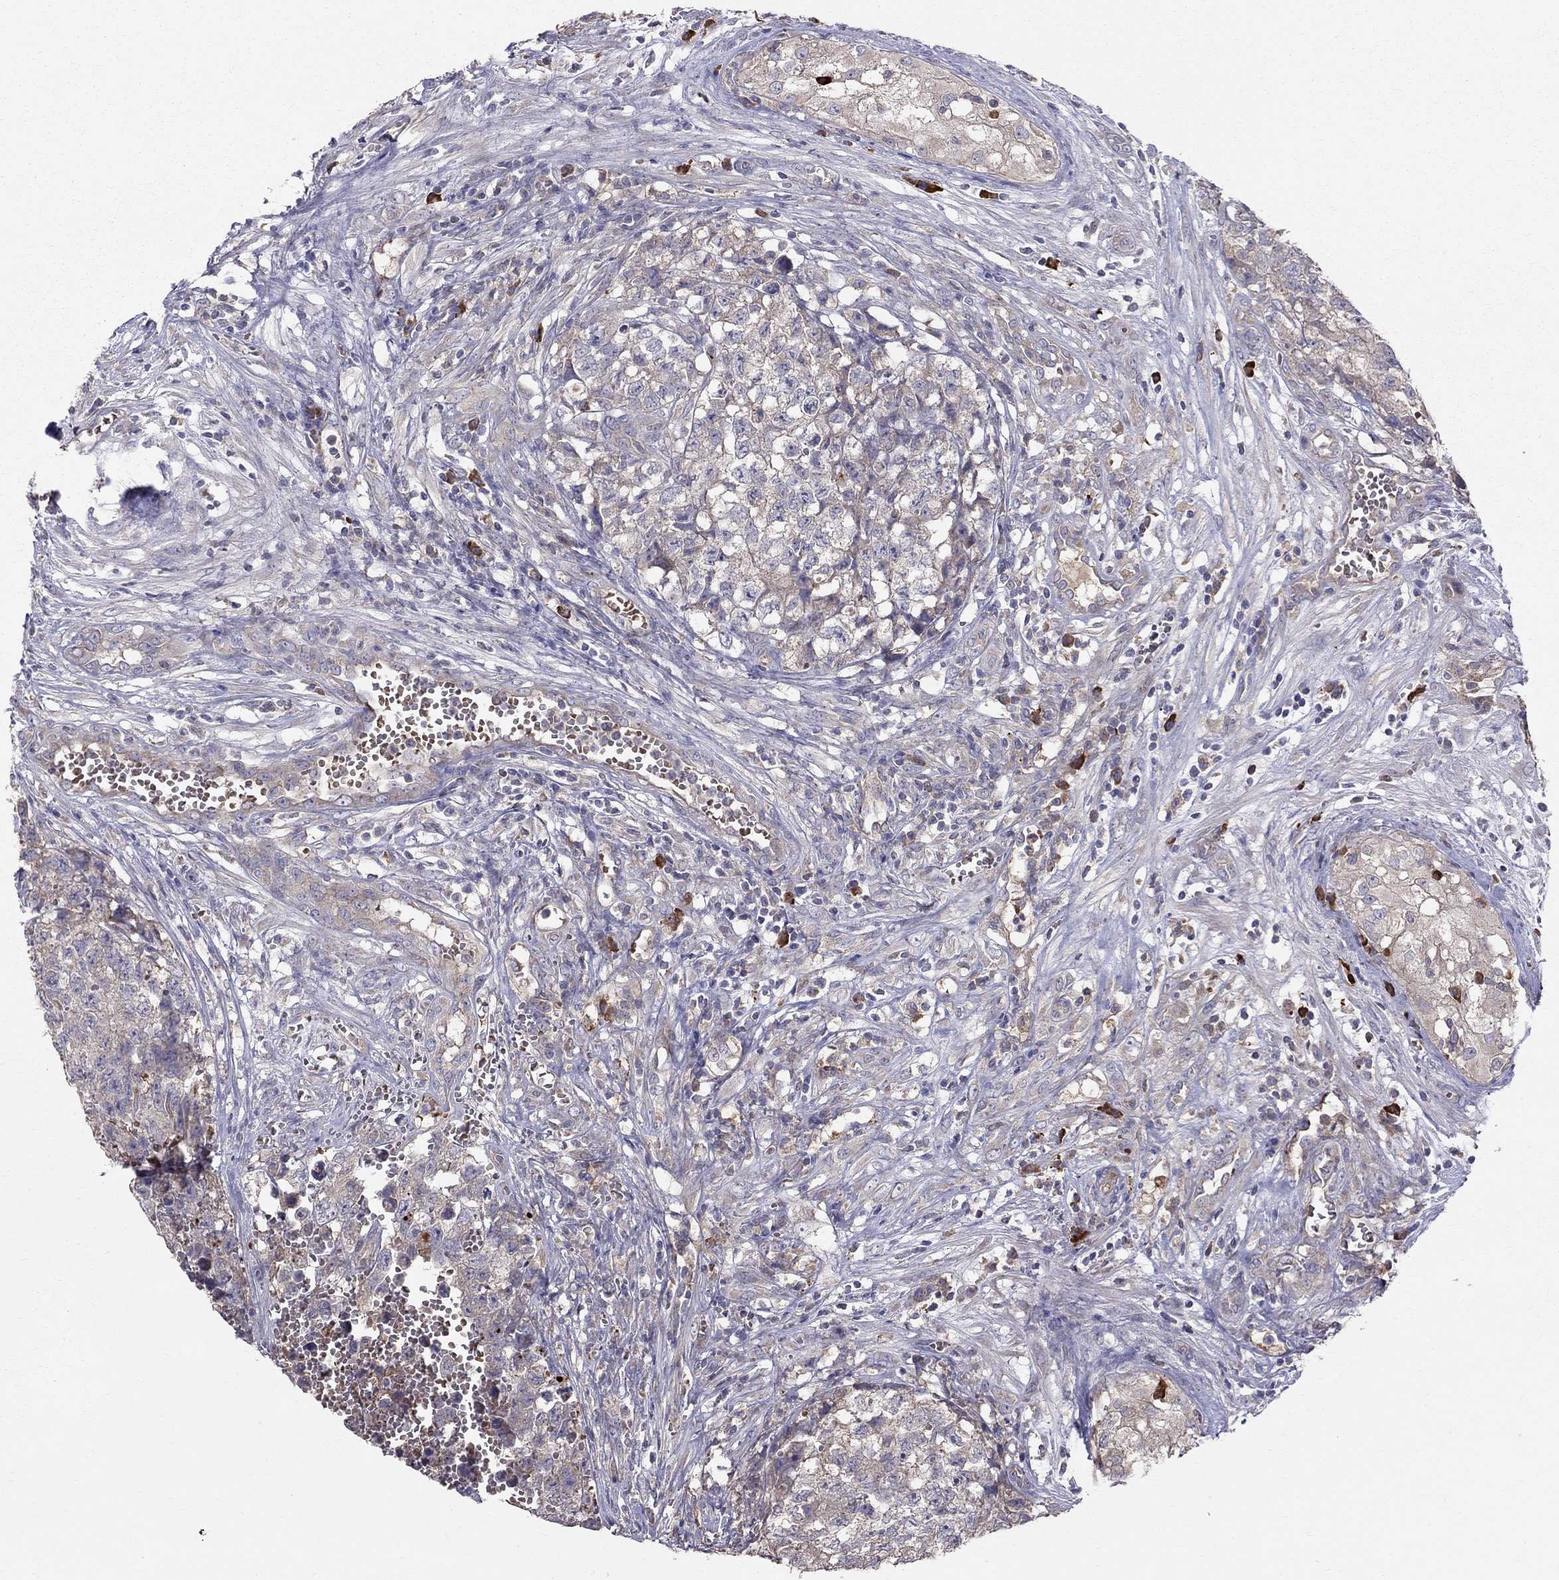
{"staining": {"intensity": "weak", "quantity": "25%-75%", "location": "cytoplasmic/membranous"}, "tissue": "testis cancer", "cell_type": "Tumor cells", "image_type": "cancer", "snomed": [{"axis": "morphology", "description": "Seminoma, NOS"}, {"axis": "morphology", "description": "Carcinoma, Embryonal, NOS"}, {"axis": "topography", "description": "Testis"}], "caption": "Protein staining of testis embryonal carcinoma tissue exhibits weak cytoplasmic/membranous staining in approximately 25%-75% of tumor cells.", "gene": "PIK3CG", "patient": {"sex": "male", "age": 22}}